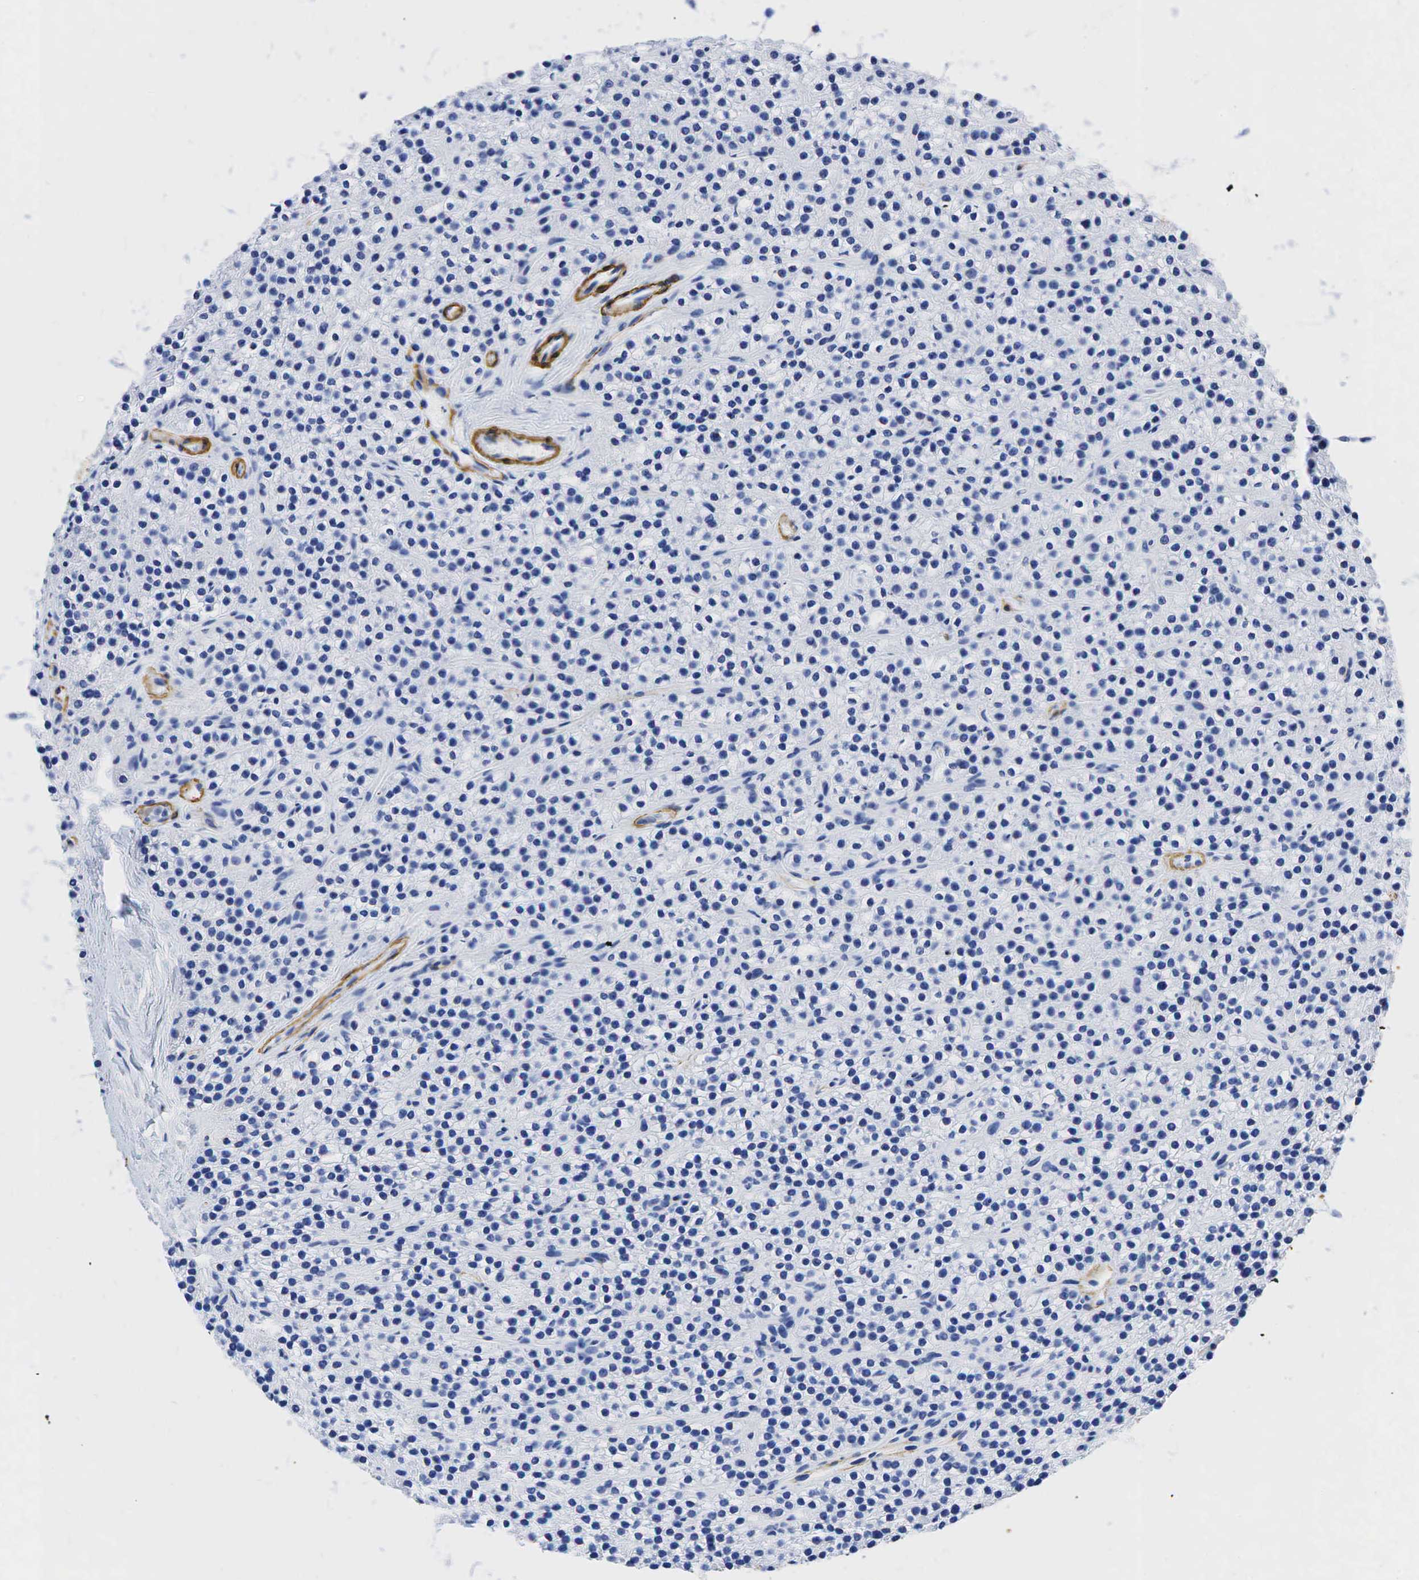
{"staining": {"intensity": "negative", "quantity": "none", "location": "none"}, "tissue": "parathyroid gland", "cell_type": "Glandular cells", "image_type": "normal", "snomed": [{"axis": "morphology", "description": "Normal tissue, NOS"}, {"axis": "topography", "description": "Parathyroid gland"}], "caption": "Immunohistochemistry (IHC) micrograph of normal parathyroid gland: parathyroid gland stained with DAB displays no significant protein positivity in glandular cells.", "gene": "ACTA1", "patient": {"sex": "female", "age": 54}}